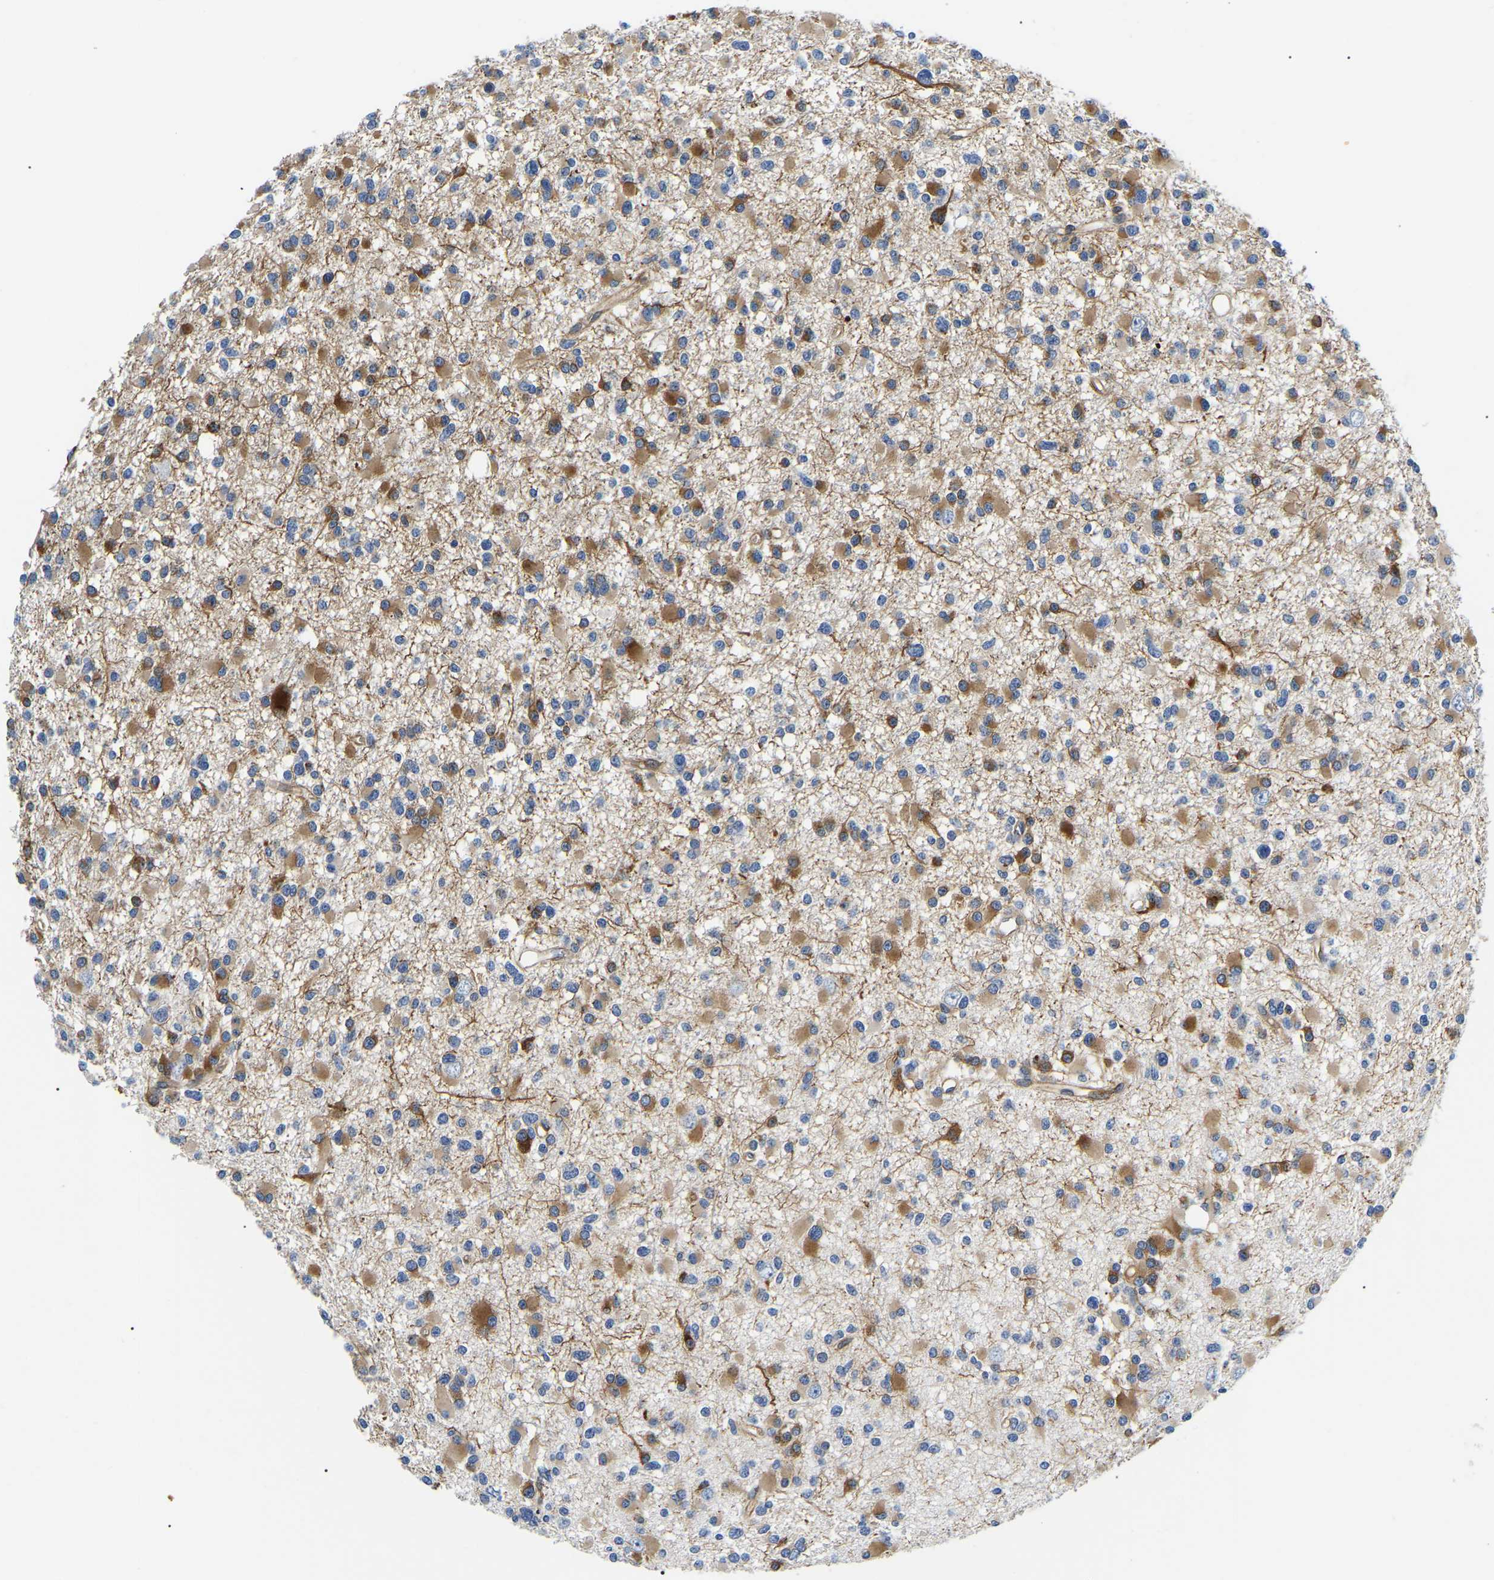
{"staining": {"intensity": "moderate", "quantity": ">75%", "location": "cytoplasmic/membranous"}, "tissue": "glioma", "cell_type": "Tumor cells", "image_type": "cancer", "snomed": [{"axis": "morphology", "description": "Glioma, malignant, Low grade"}, {"axis": "topography", "description": "Brain"}], "caption": "Immunohistochemistry image of neoplastic tissue: human low-grade glioma (malignant) stained using IHC displays medium levels of moderate protein expression localized specifically in the cytoplasmic/membranous of tumor cells, appearing as a cytoplasmic/membranous brown color.", "gene": "DUSP8", "patient": {"sex": "female", "age": 22}}